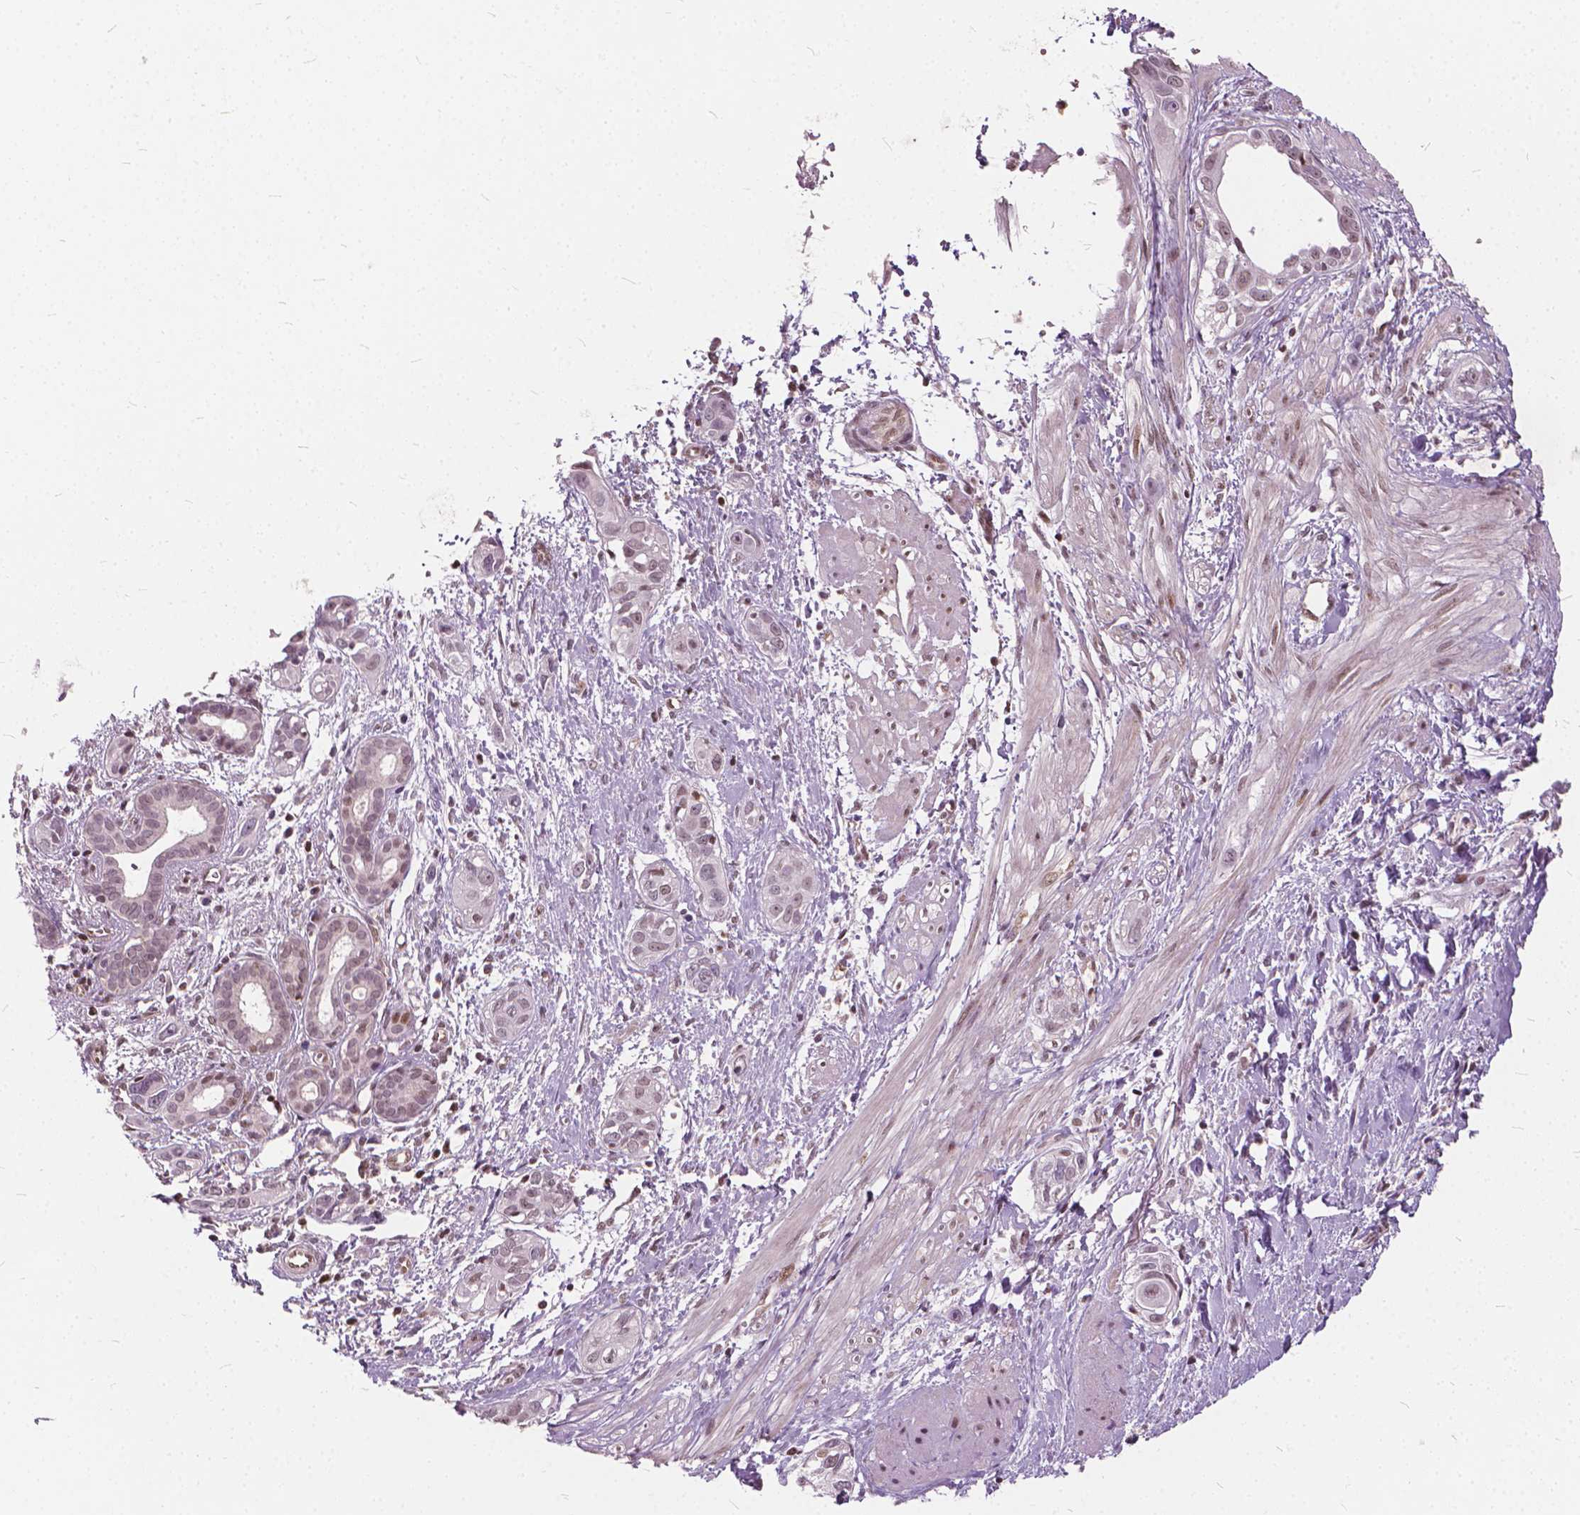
{"staining": {"intensity": "weak", "quantity": "<25%", "location": "nuclear"}, "tissue": "pancreatic cancer", "cell_type": "Tumor cells", "image_type": "cancer", "snomed": [{"axis": "morphology", "description": "Adenocarcinoma, NOS"}, {"axis": "topography", "description": "Pancreas"}], "caption": "Adenocarcinoma (pancreatic) stained for a protein using IHC reveals no staining tumor cells.", "gene": "STAT5B", "patient": {"sex": "female", "age": 55}}